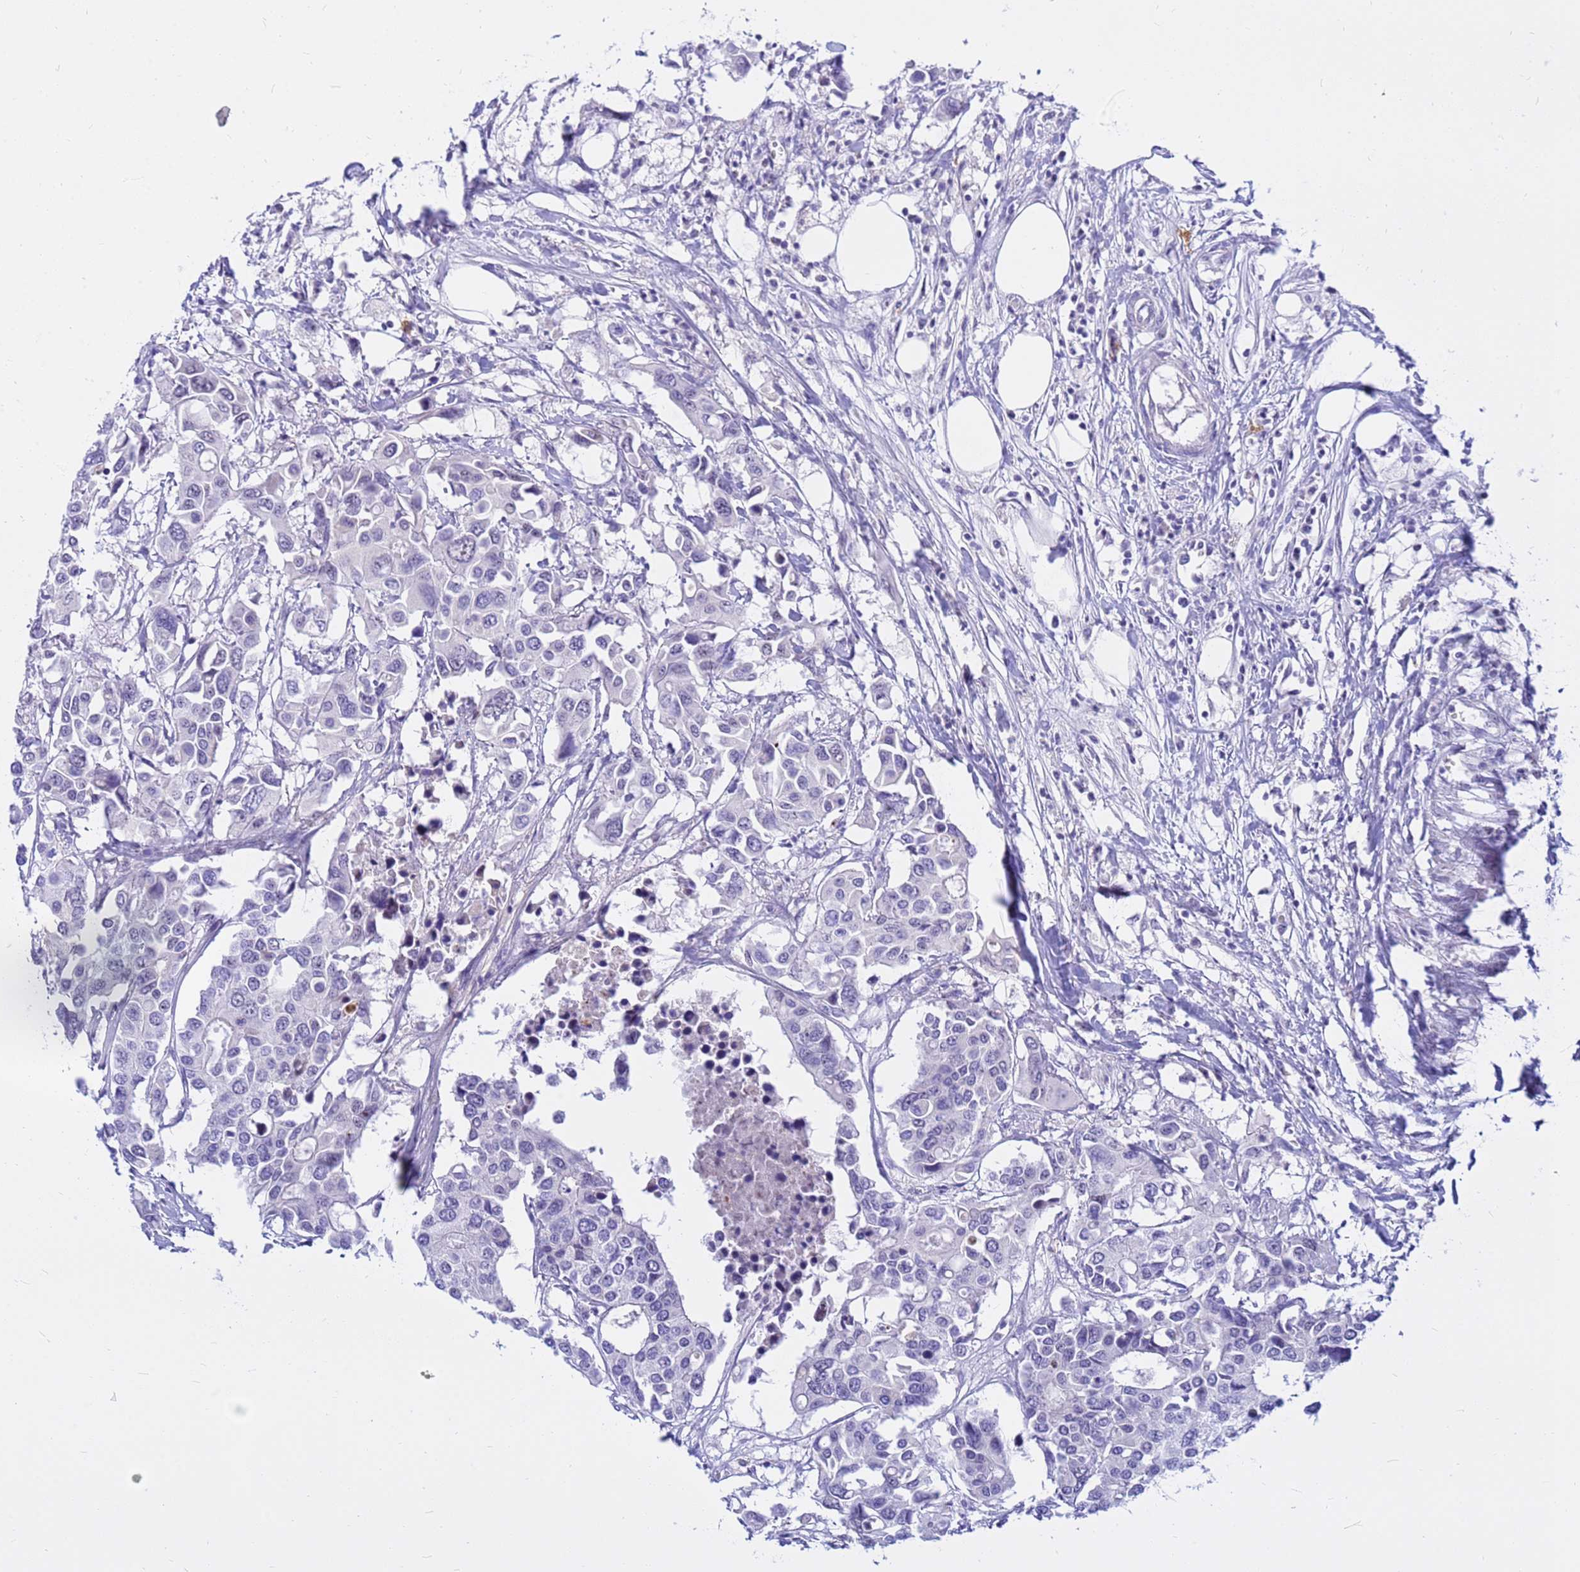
{"staining": {"intensity": "negative", "quantity": "none", "location": "none"}, "tissue": "colorectal cancer", "cell_type": "Tumor cells", "image_type": "cancer", "snomed": [{"axis": "morphology", "description": "Adenocarcinoma, NOS"}, {"axis": "topography", "description": "Colon"}], "caption": "This is a histopathology image of IHC staining of colorectal cancer, which shows no positivity in tumor cells.", "gene": "DMRTC2", "patient": {"sex": "male", "age": 77}}